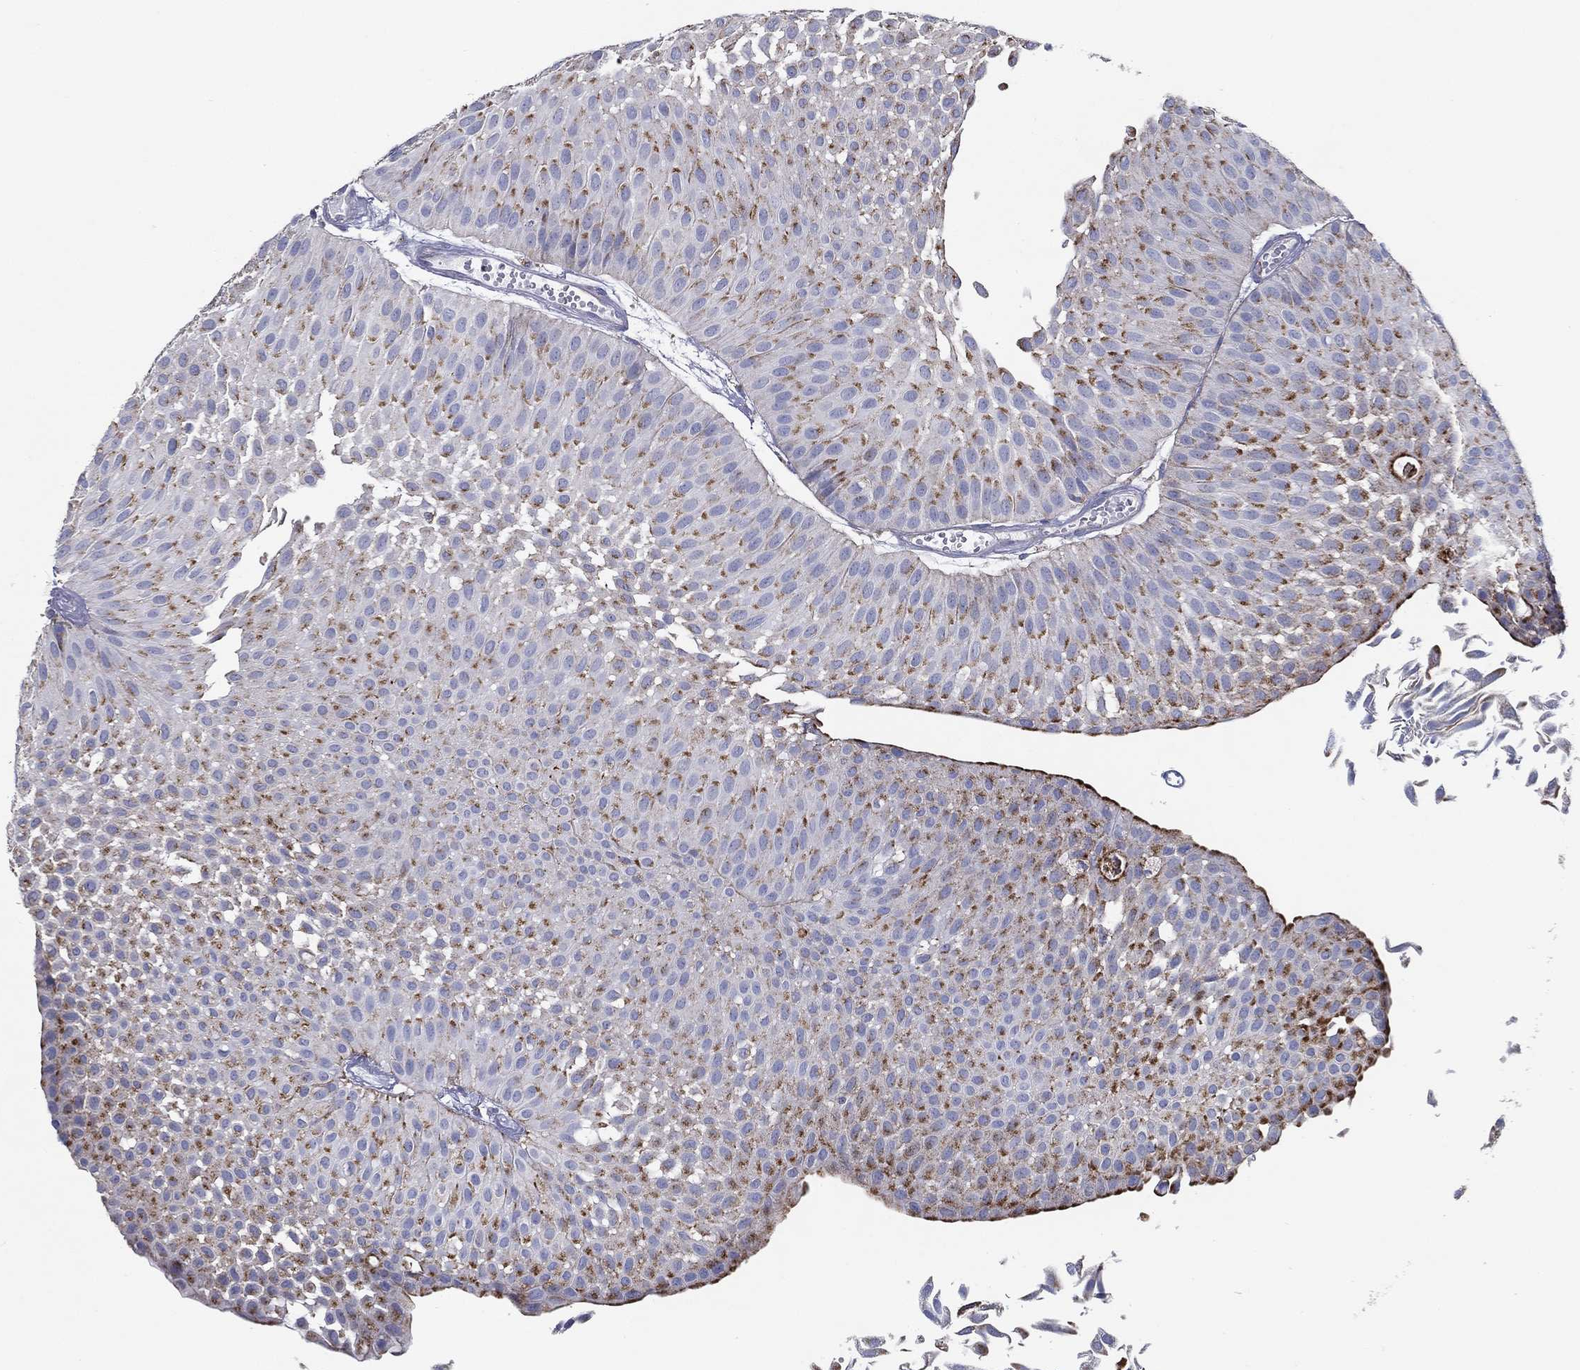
{"staining": {"intensity": "strong", "quantity": "<25%", "location": "cytoplasmic/membranous"}, "tissue": "urothelial cancer", "cell_type": "Tumor cells", "image_type": "cancer", "snomed": [{"axis": "morphology", "description": "Urothelial carcinoma, Low grade"}, {"axis": "topography", "description": "Urinary bladder"}], "caption": "Low-grade urothelial carcinoma stained with DAB immunohistochemistry shows medium levels of strong cytoplasmic/membranous expression in about <25% of tumor cells.", "gene": "SFXN1", "patient": {"sex": "male", "age": 64}}